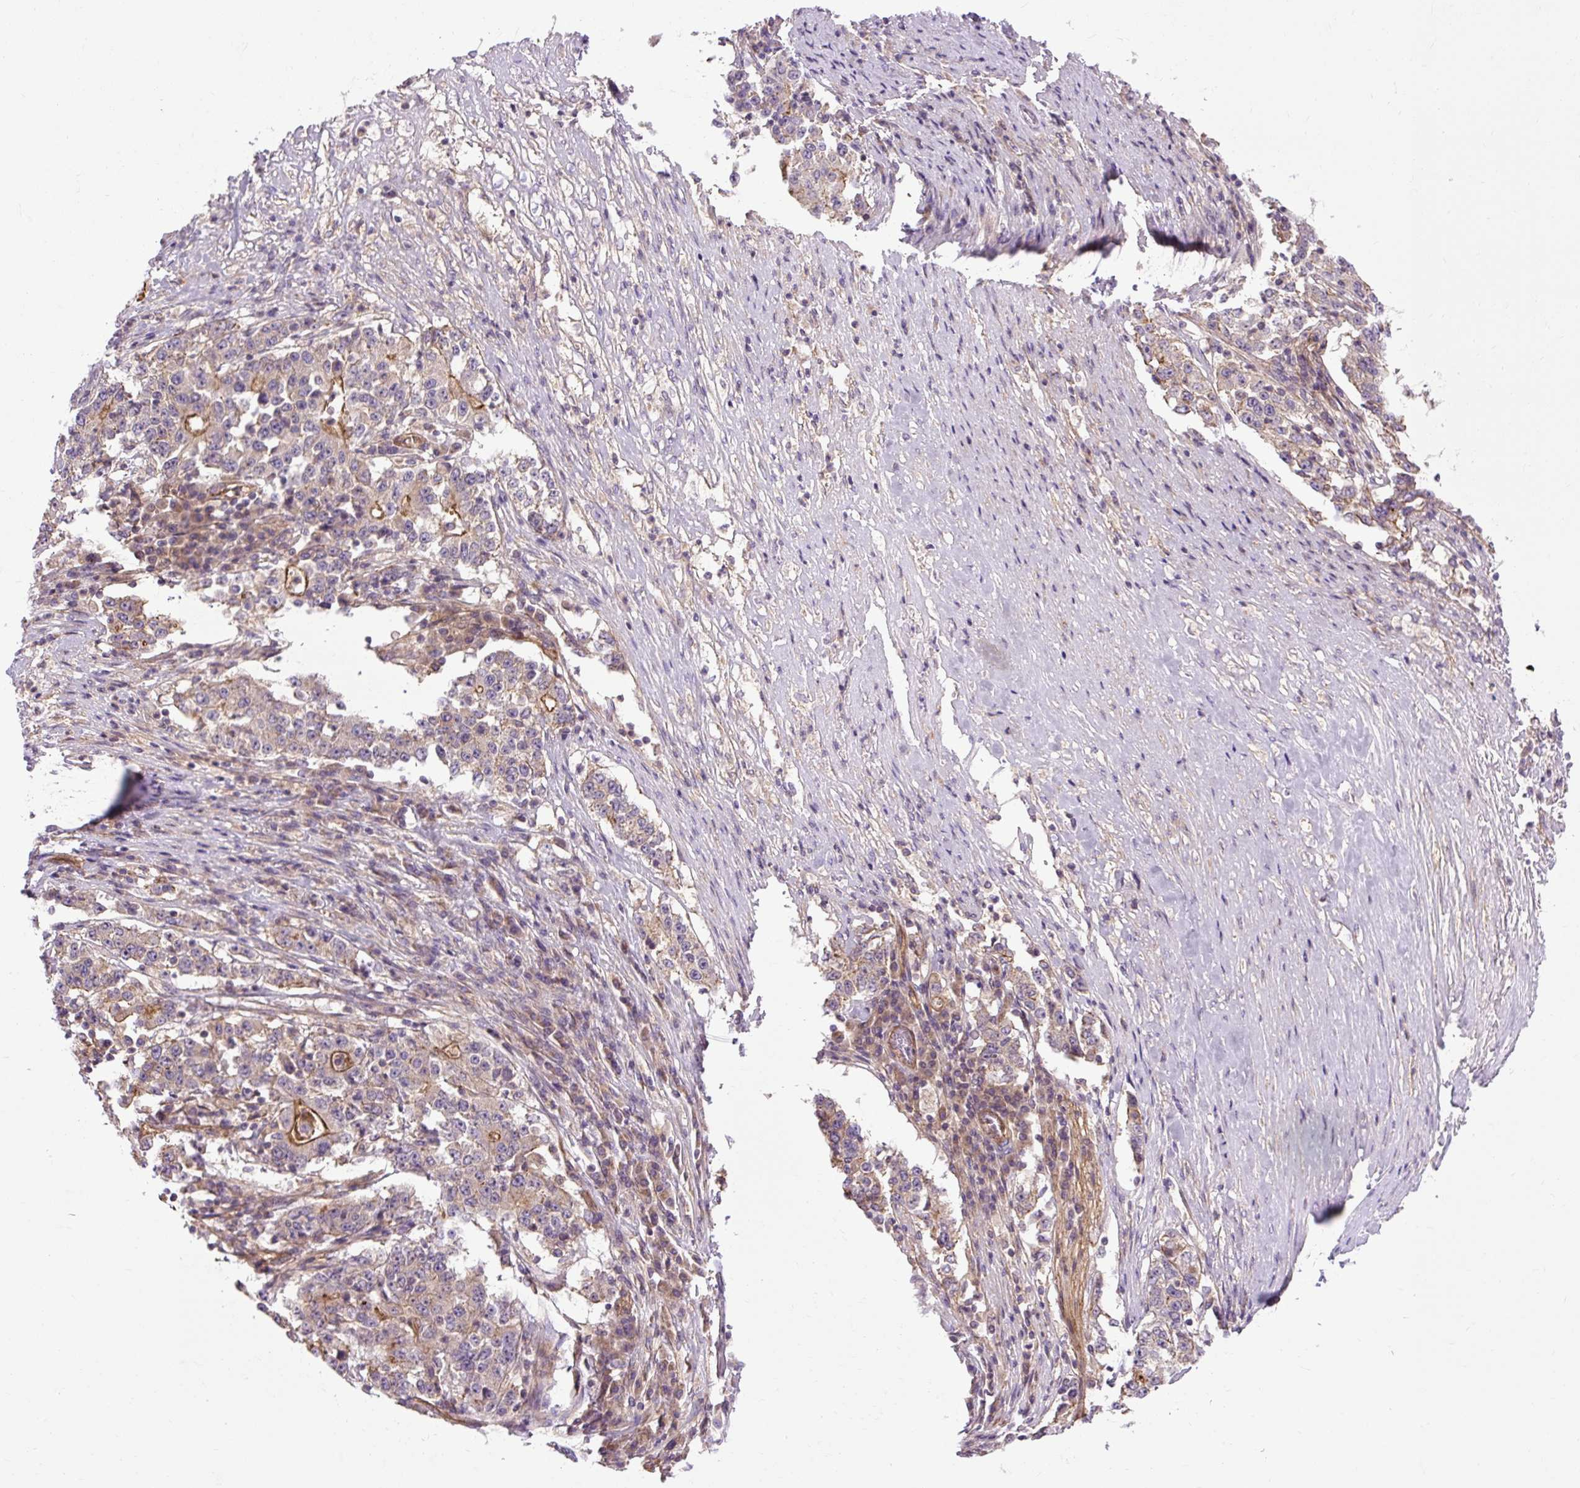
{"staining": {"intensity": "moderate", "quantity": "<25%", "location": "cytoplasmic/membranous"}, "tissue": "stomach cancer", "cell_type": "Tumor cells", "image_type": "cancer", "snomed": [{"axis": "morphology", "description": "Adenocarcinoma, NOS"}, {"axis": "topography", "description": "Stomach"}], "caption": "Immunohistochemistry of human stomach cancer exhibits low levels of moderate cytoplasmic/membranous expression in about <25% of tumor cells.", "gene": "CCDC93", "patient": {"sex": "male", "age": 59}}